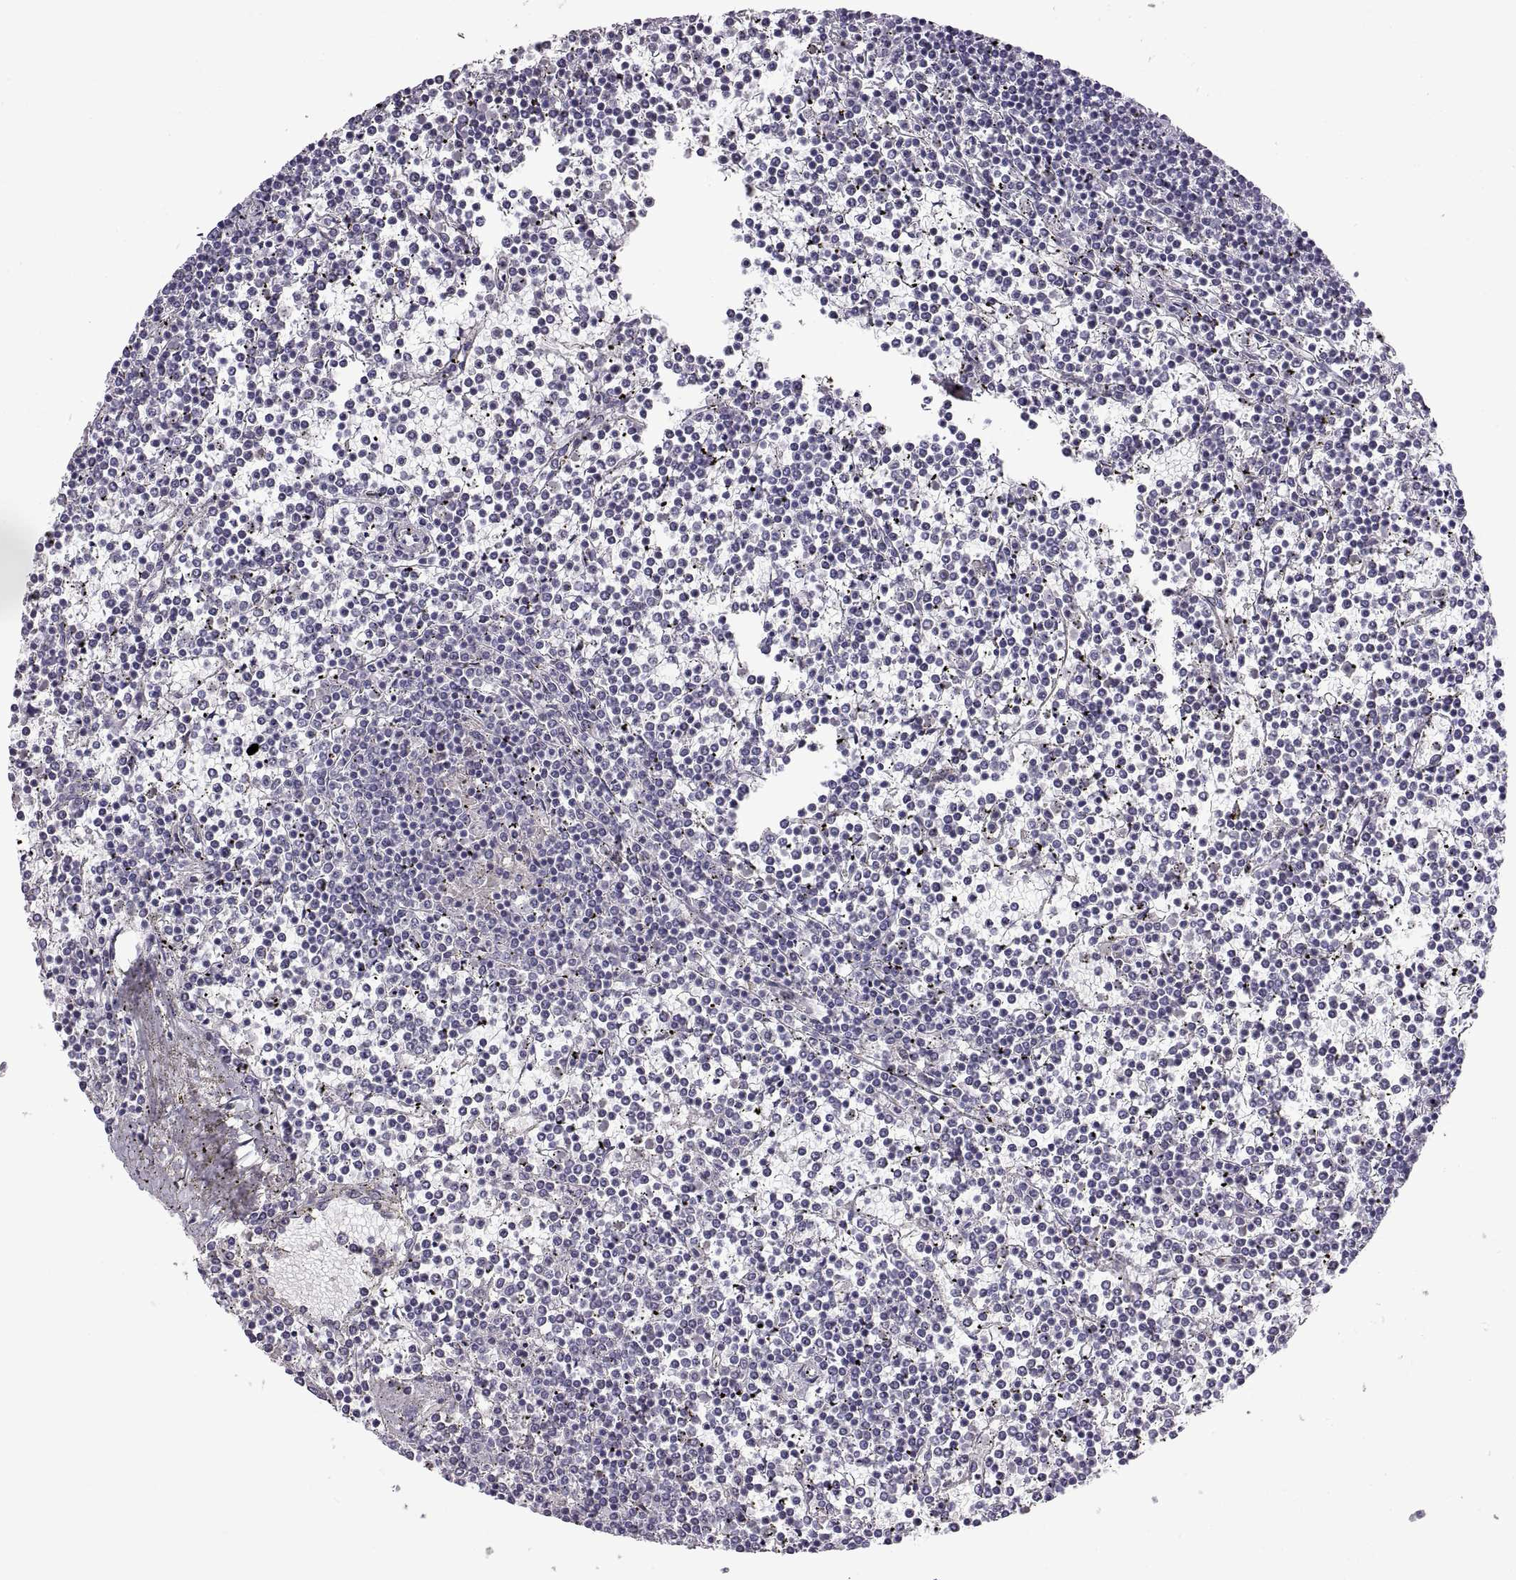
{"staining": {"intensity": "negative", "quantity": "none", "location": "none"}, "tissue": "lymphoma", "cell_type": "Tumor cells", "image_type": "cancer", "snomed": [{"axis": "morphology", "description": "Malignant lymphoma, non-Hodgkin's type, Low grade"}, {"axis": "topography", "description": "Spleen"}], "caption": "Immunohistochemical staining of human lymphoma displays no significant expression in tumor cells.", "gene": "CRYBB3", "patient": {"sex": "female", "age": 19}}